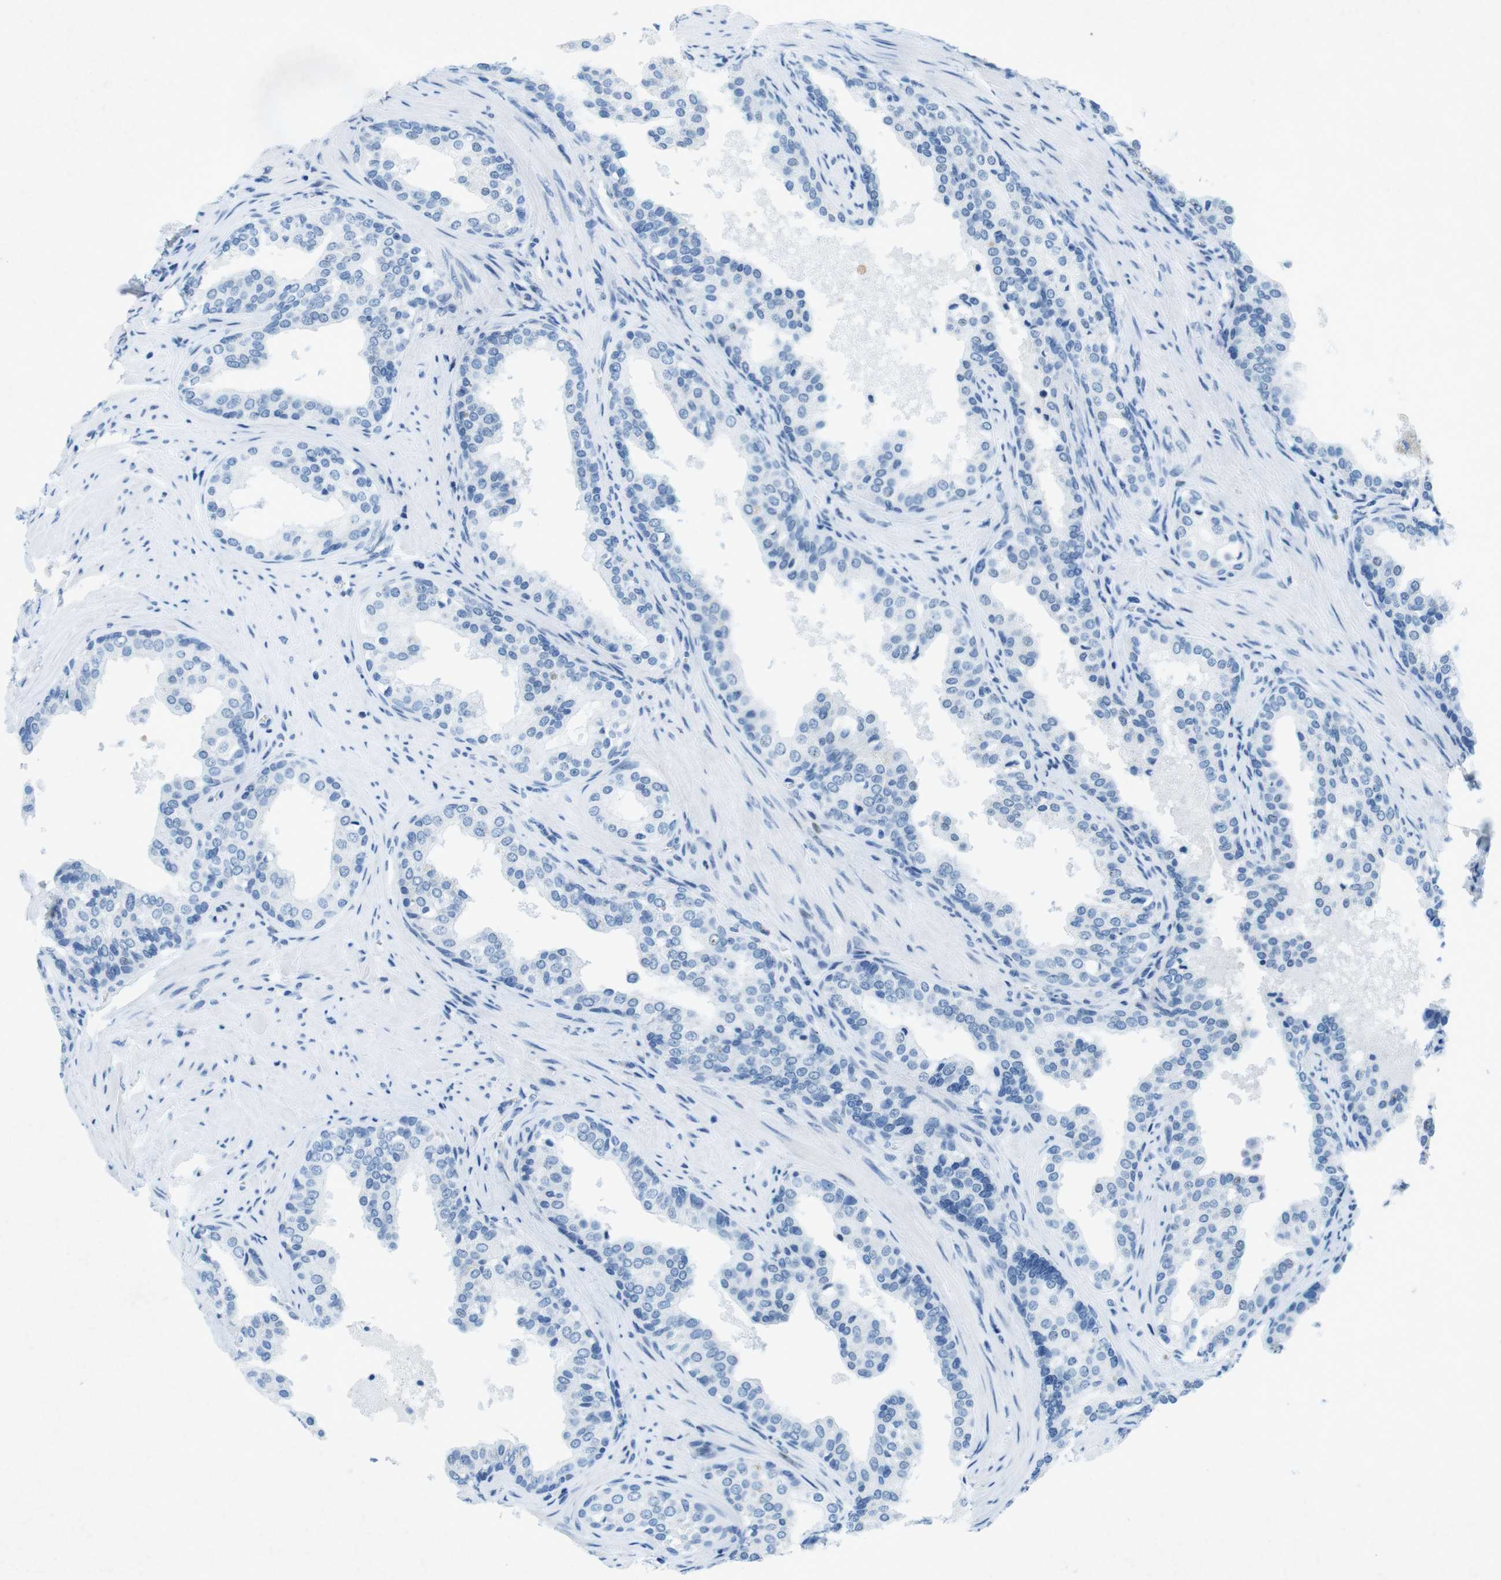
{"staining": {"intensity": "negative", "quantity": "none", "location": "none"}, "tissue": "prostate cancer", "cell_type": "Tumor cells", "image_type": "cancer", "snomed": [{"axis": "morphology", "description": "Adenocarcinoma, Low grade"}, {"axis": "topography", "description": "Prostate"}], "caption": "An image of human adenocarcinoma (low-grade) (prostate) is negative for staining in tumor cells. (Brightfield microscopy of DAB (3,3'-diaminobenzidine) immunohistochemistry at high magnification).", "gene": "CTAG1B", "patient": {"sex": "male", "age": 60}}